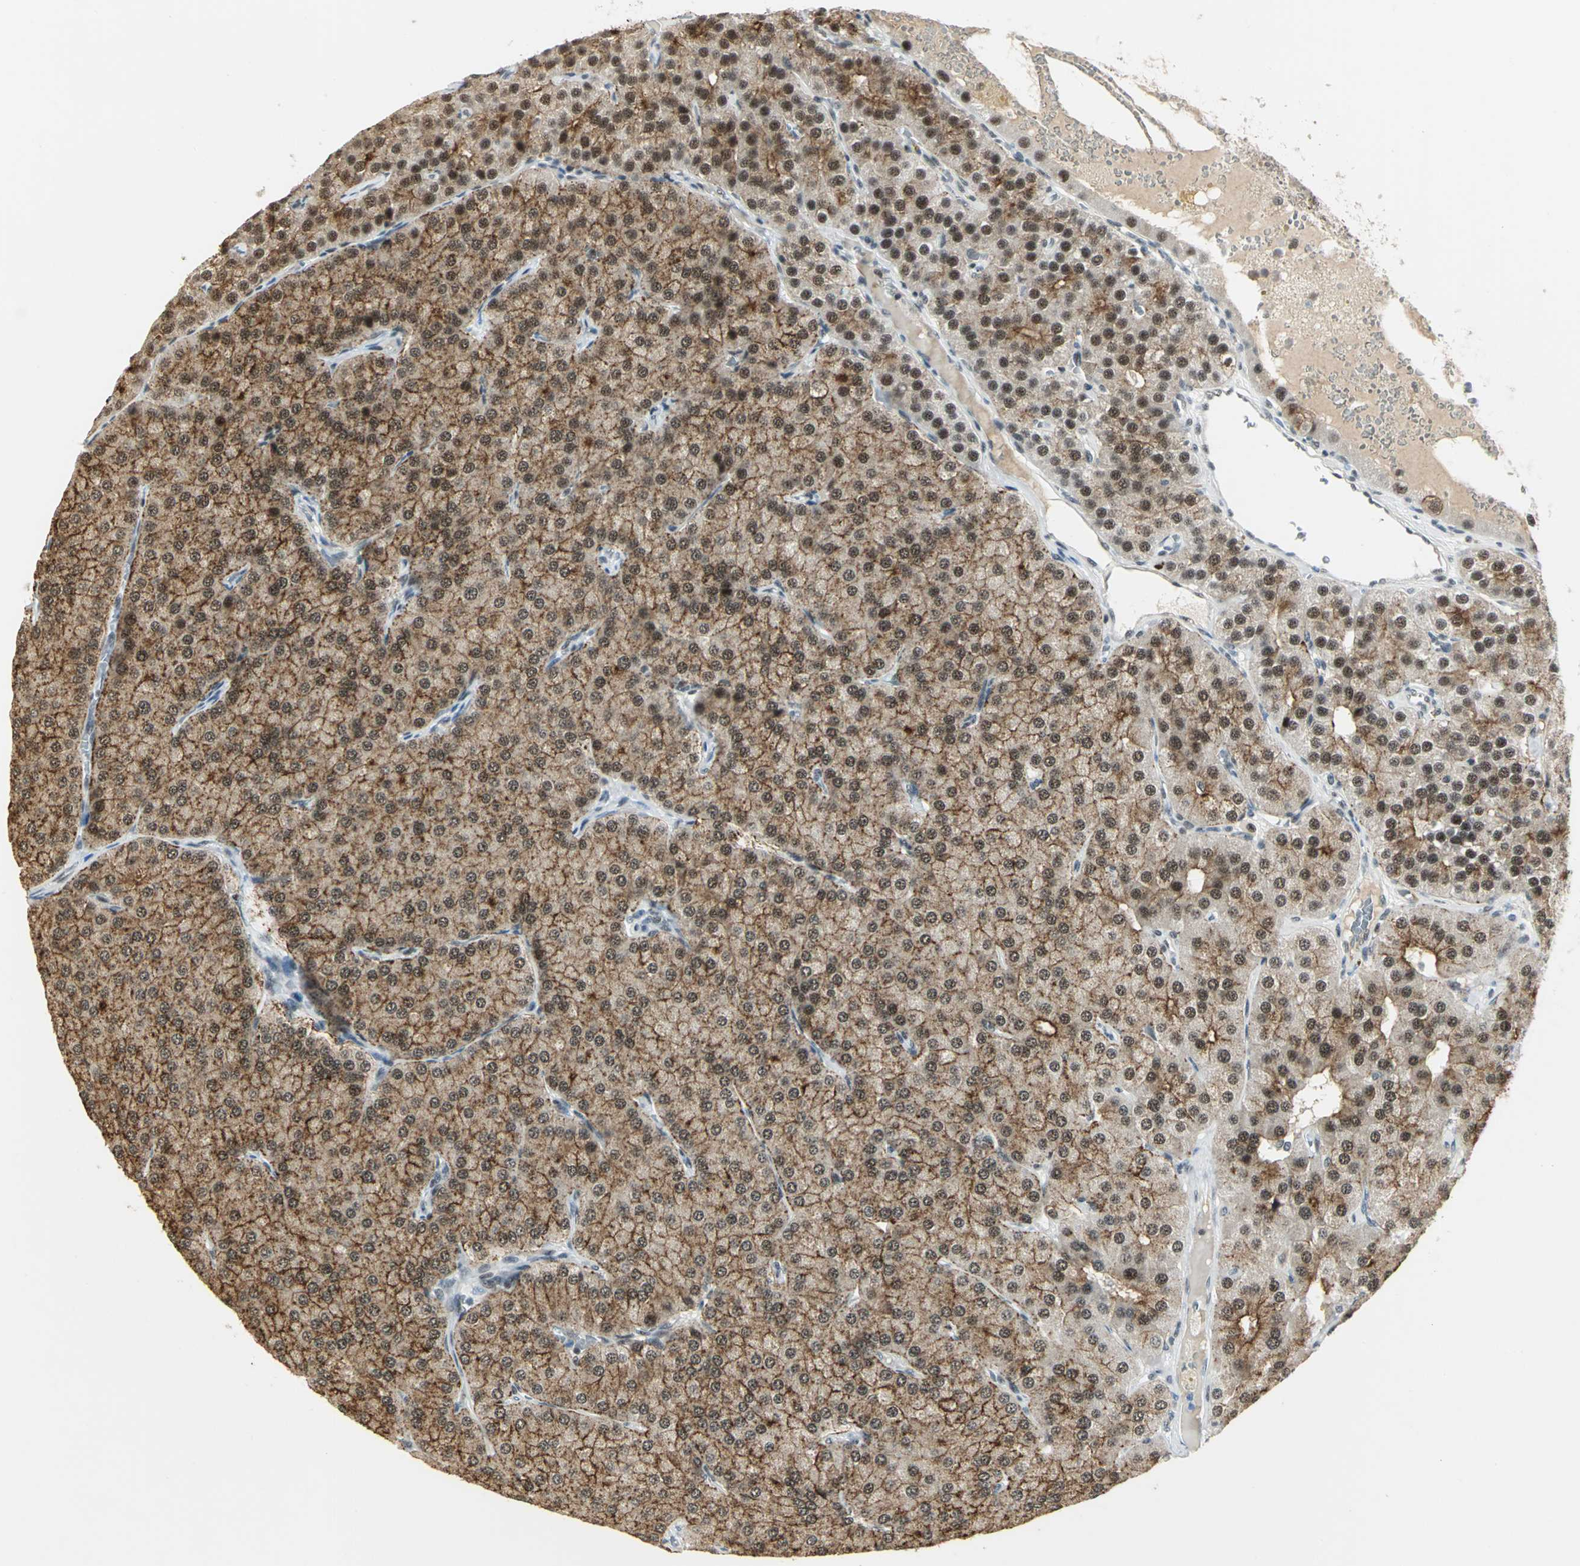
{"staining": {"intensity": "moderate", "quantity": ">75%", "location": "cytoplasmic/membranous,nuclear"}, "tissue": "parathyroid gland", "cell_type": "Glandular cells", "image_type": "normal", "snomed": [{"axis": "morphology", "description": "Normal tissue, NOS"}, {"axis": "morphology", "description": "Adenoma, NOS"}, {"axis": "topography", "description": "Parathyroid gland"}], "caption": "Brown immunohistochemical staining in benign parathyroid gland shows moderate cytoplasmic/membranous,nuclear positivity in about >75% of glandular cells. (IHC, brightfield microscopy, high magnification).", "gene": "CCNT1", "patient": {"sex": "female", "age": 86}}